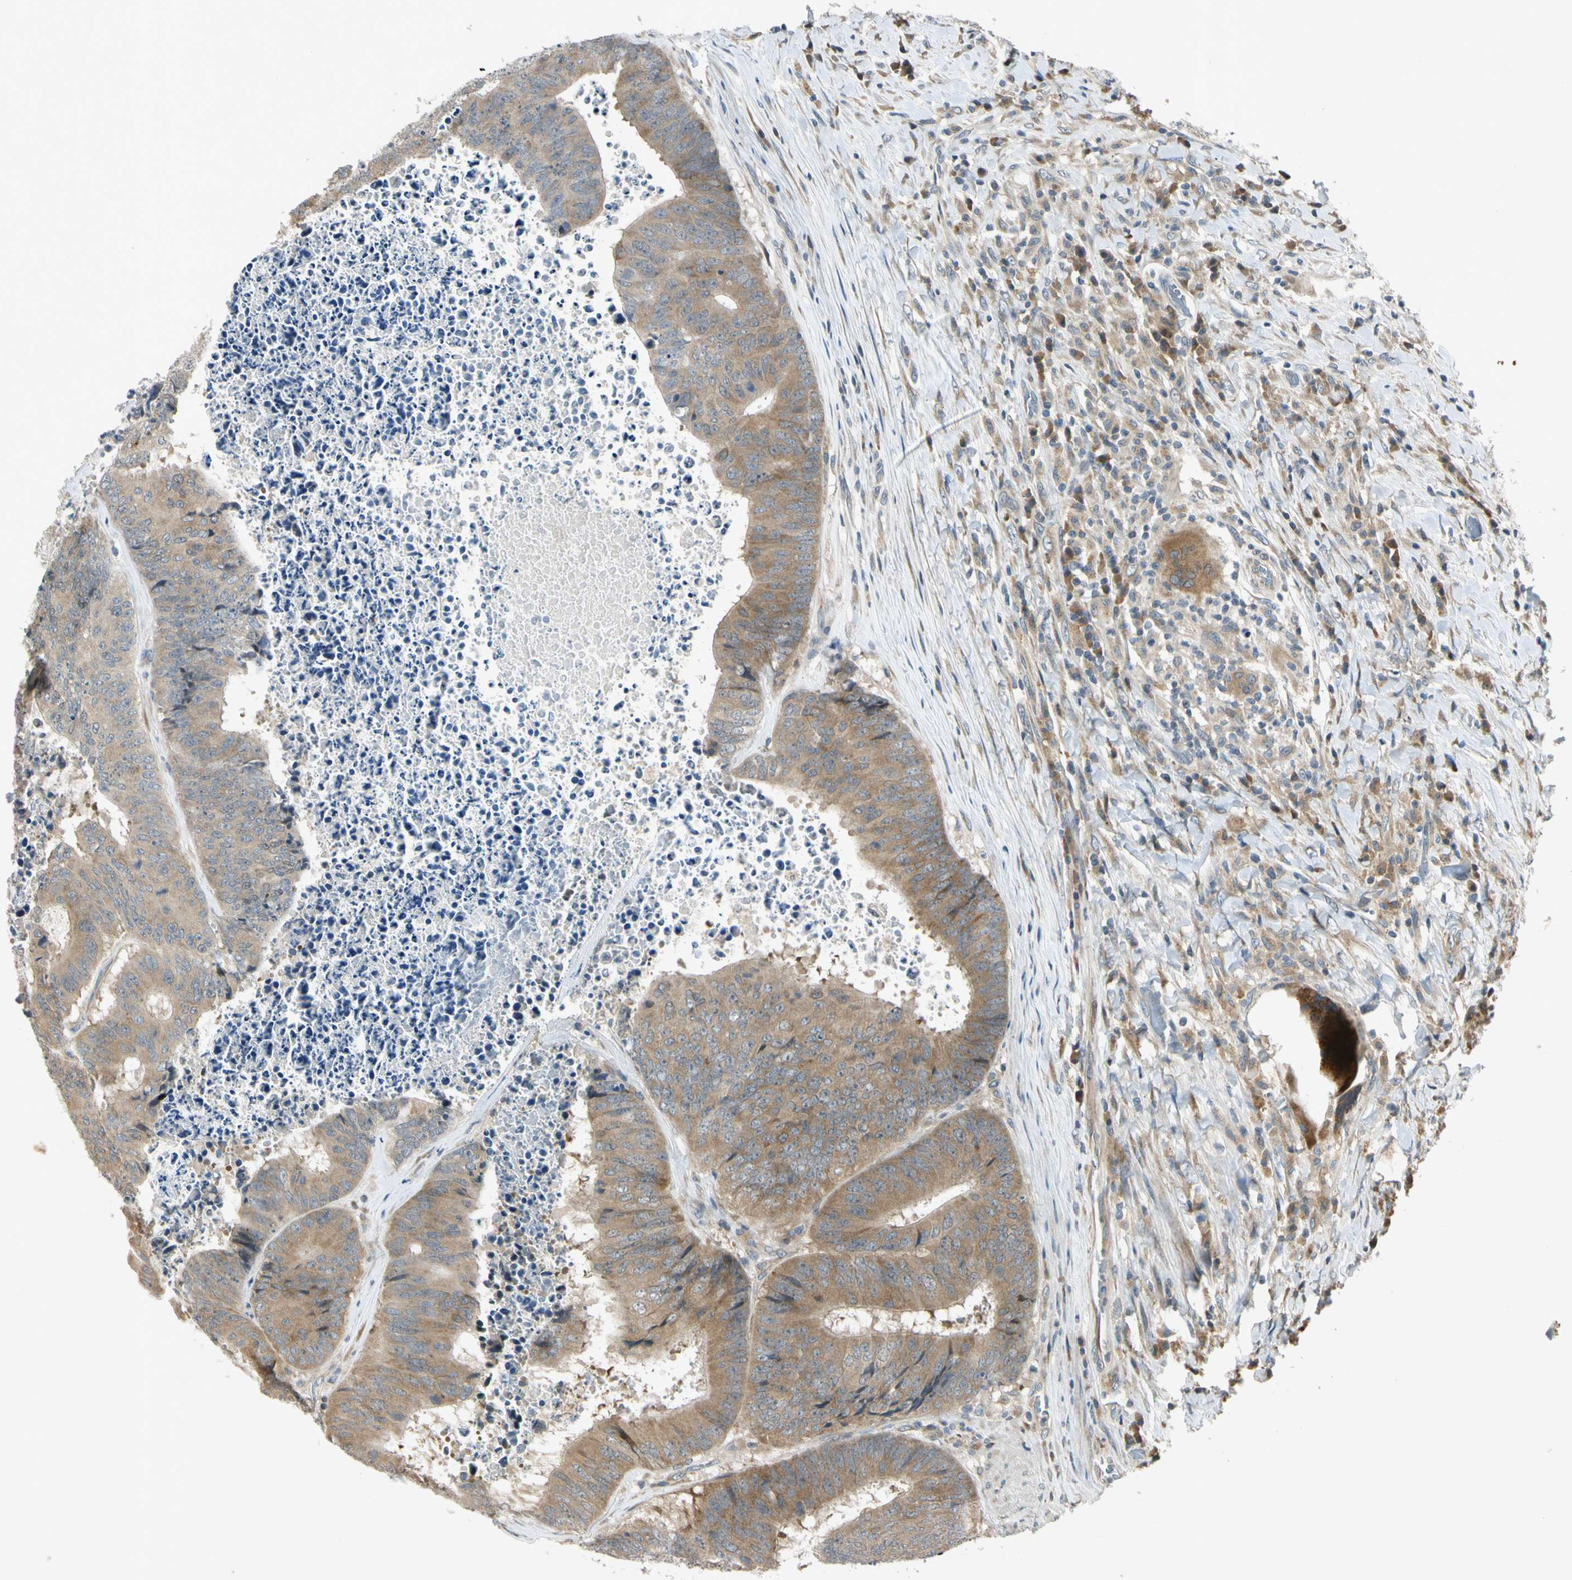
{"staining": {"intensity": "moderate", "quantity": ">75%", "location": "cytoplasmic/membranous"}, "tissue": "colorectal cancer", "cell_type": "Tumor cells", "image_type": "cancer", "snomed": [{"axis": "morphology", "description": "Adenocarcinoma, NOS"}, {"axis": "topography", "description": "Rectum"}], "caption": "Colorectal cancer stained with a brown dye exhibits moderate cytoplasmic/membranous positive positivity in about >75% of tumor cells.", "gene": "RPS6KB2", "patient": {"sex": "male", "age": 72}}